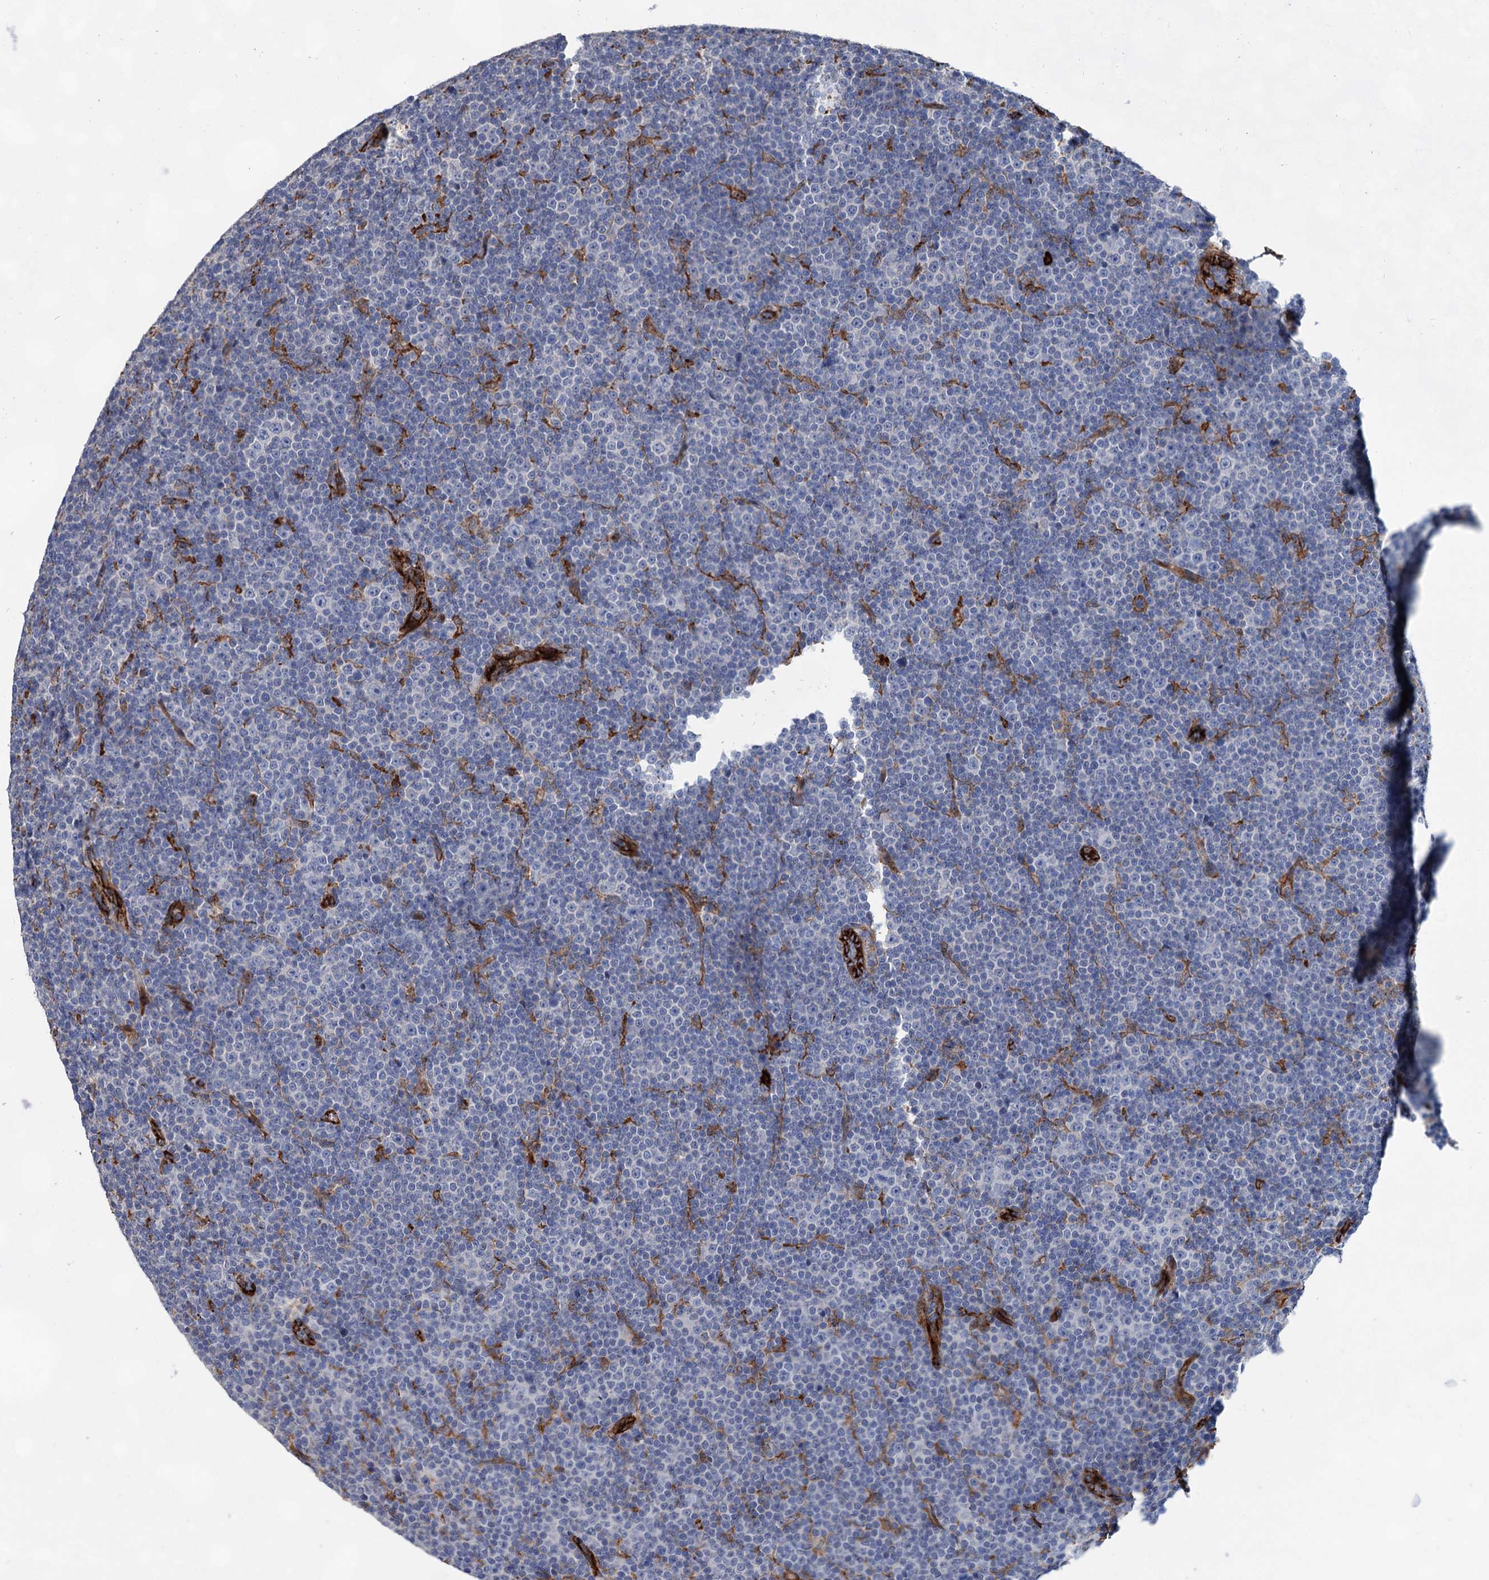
{"staining": {"intensity": "negative", "quantity": "none", "location": "none"}, "tissue": "lymphoma", "cell_type": "Tumor cells", "image_type": "cancer", "snomed": [{"axis": "morphology", "description": "Malignant lymphoma, non-Hodgkin's type, Low grade"}, {"axis": "topography", "description": "Lymph node"}], "caption": "The immunohistochemistry (IHC) micrograph has no significant staining in tumor cells of low-grade malignant lymphoma, non-Hodgkin's type tissue.", "gene": "TMTC3", "patient": {"sex": "female", "age": 67}}